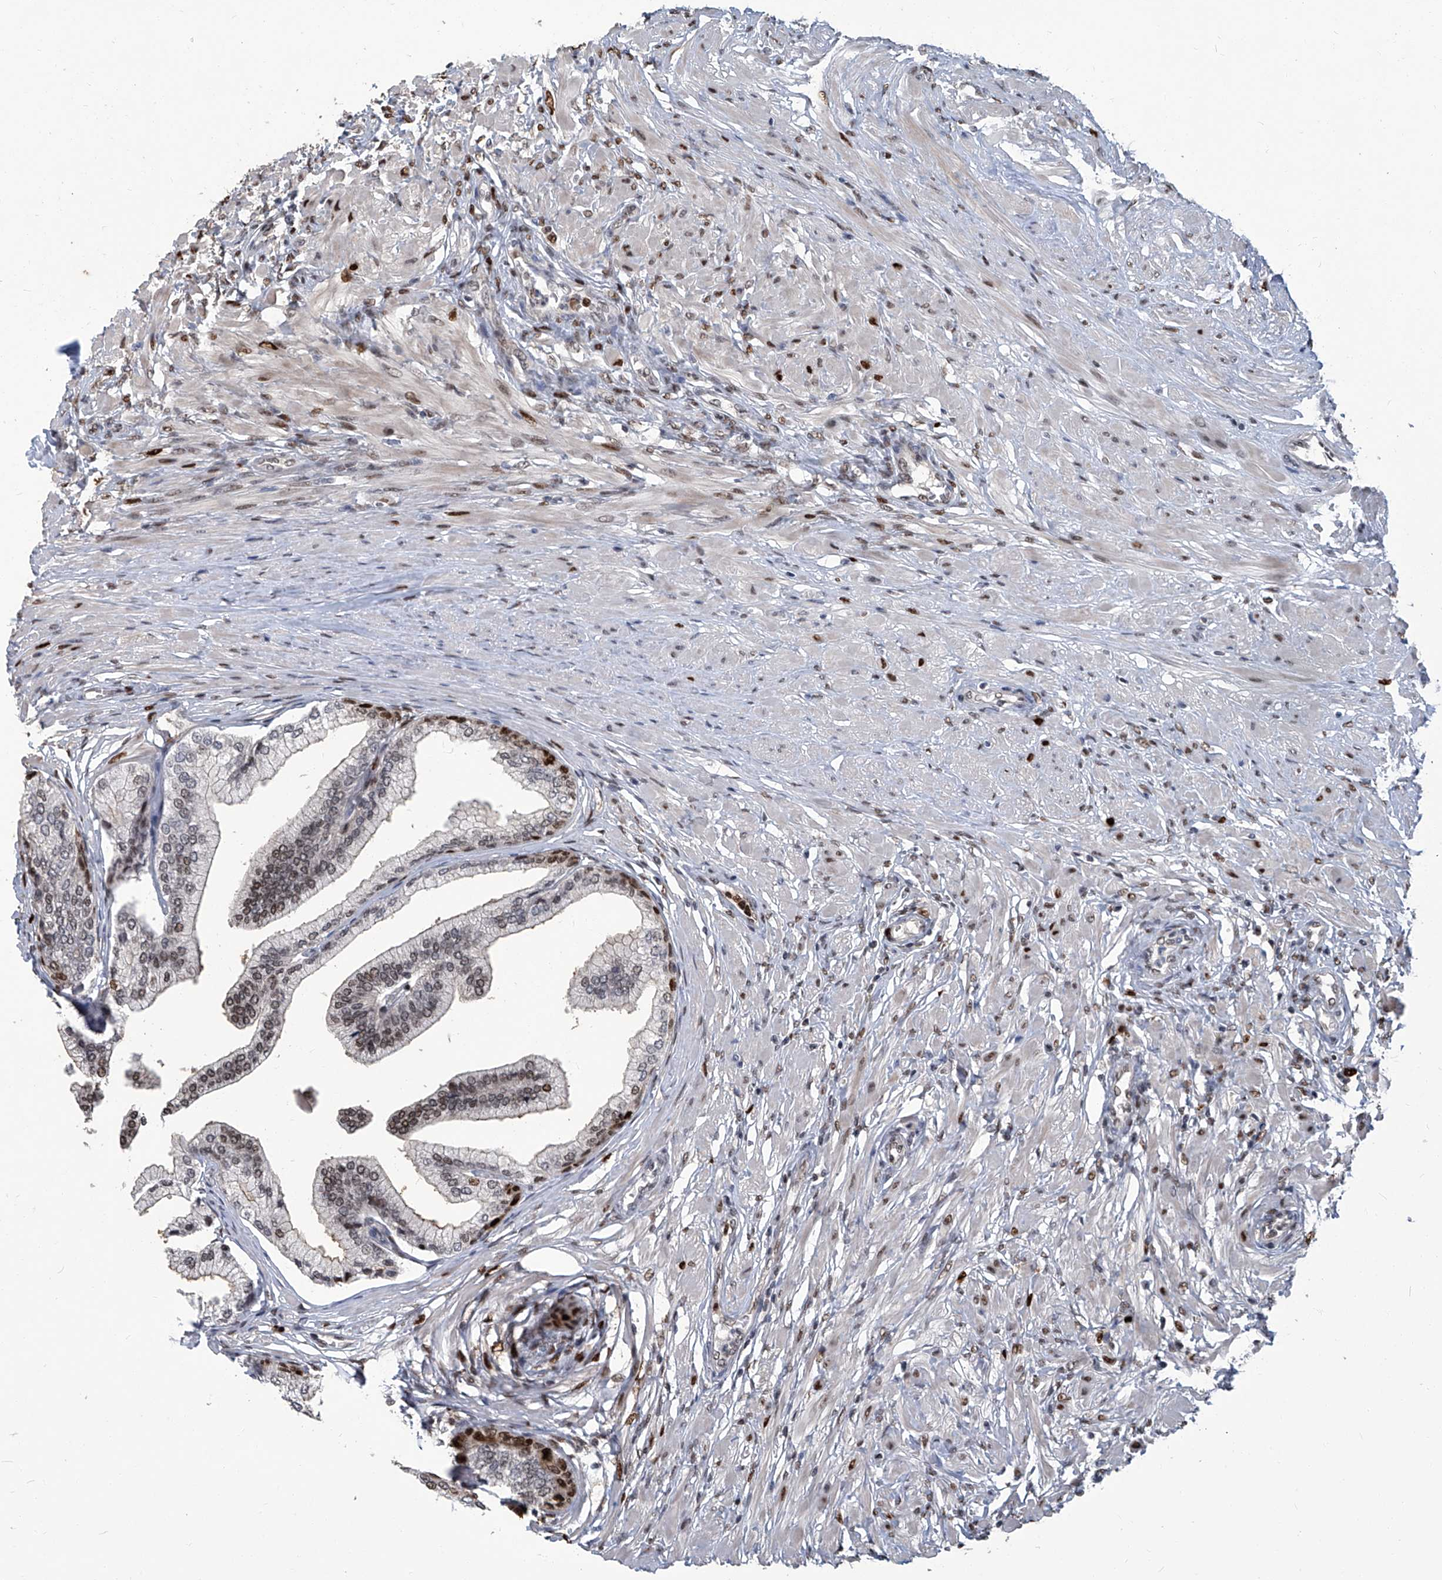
{"staining": {"intensity": "strong", "quantity": "25%-75%", "location": "nuclear"}, "tissue": "prostate", "cell_type": "Glandular cells", "image_type": "normal", "snomed": [{"axis": "morphology", "description": "Normal tissue, NOS"}, {"axis": "morphology", "description": "Urothelial carcinoma, Low grade"}, {"axis": "topography", "description": "Urinary bladder"}, {"axis": "topography", "description": "Prostate"}], "caption": "Benign prostate shows strong nuclear staining in approximately 25%-75% of glandular cells, visualized by immunohistochemistry.", "gene": "PCNA", "patient": {"sex": "male", "age": 60}}